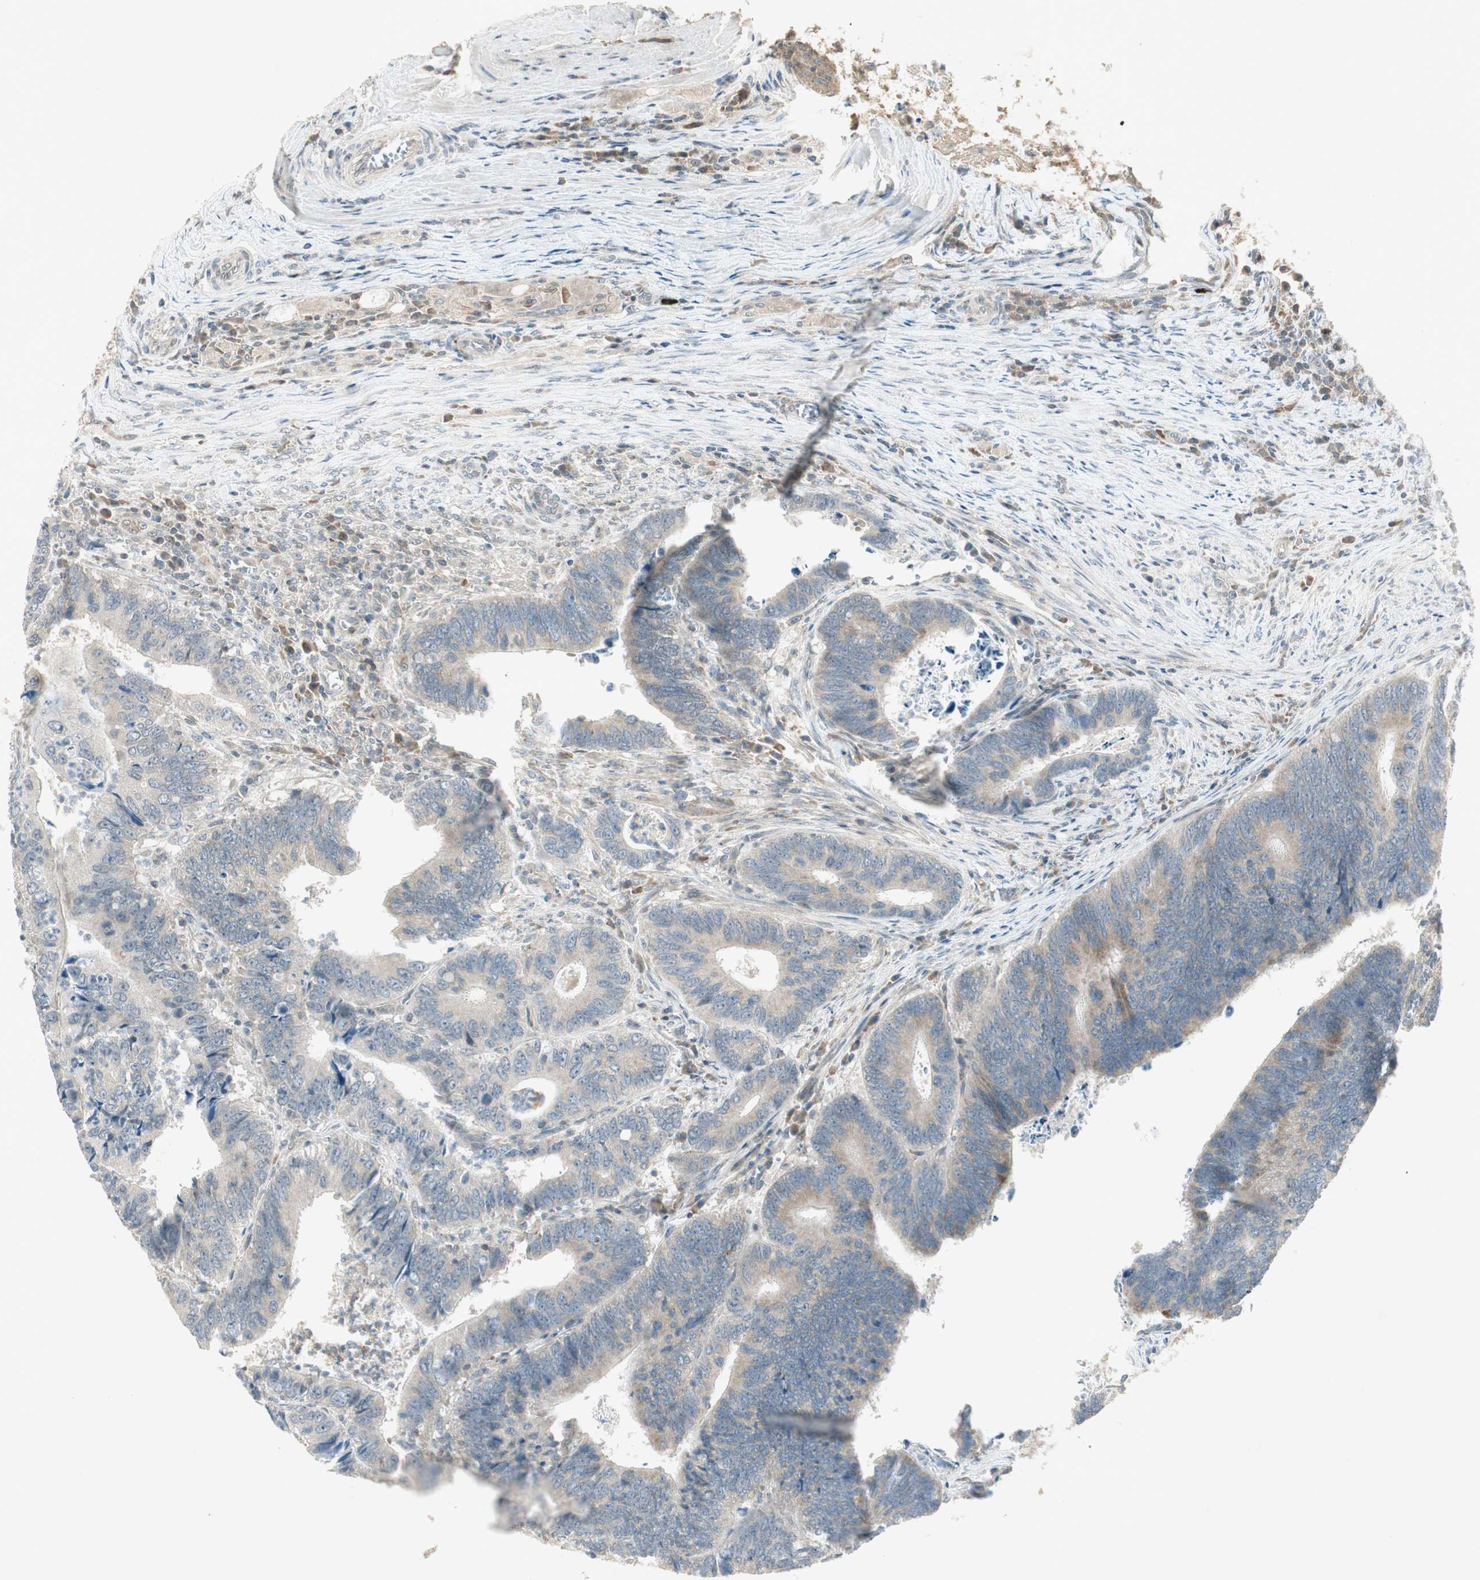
{"staining": {"intensity": "weak", "quantity": ">75%", "location": "cytoplasmic/membranous"}, "tissue": "colorectal cancer", "cell_type": "Tumor cells", "image_type": "cancer", "snomed": [{"axis": "morphology", "description": "Adenocarcinoma, NOS"}, {"axis": "topography", "description": "Colon"}], "caption": "A histopathology image showing weak cytoplasmic/membranous positivity in about >75% of tumor cells in colorectal adenocarcinoma, as visualized by brown immunohistochemical staining.", "gene": "USP2", "patient": {"sex": "male", "age": 72}}